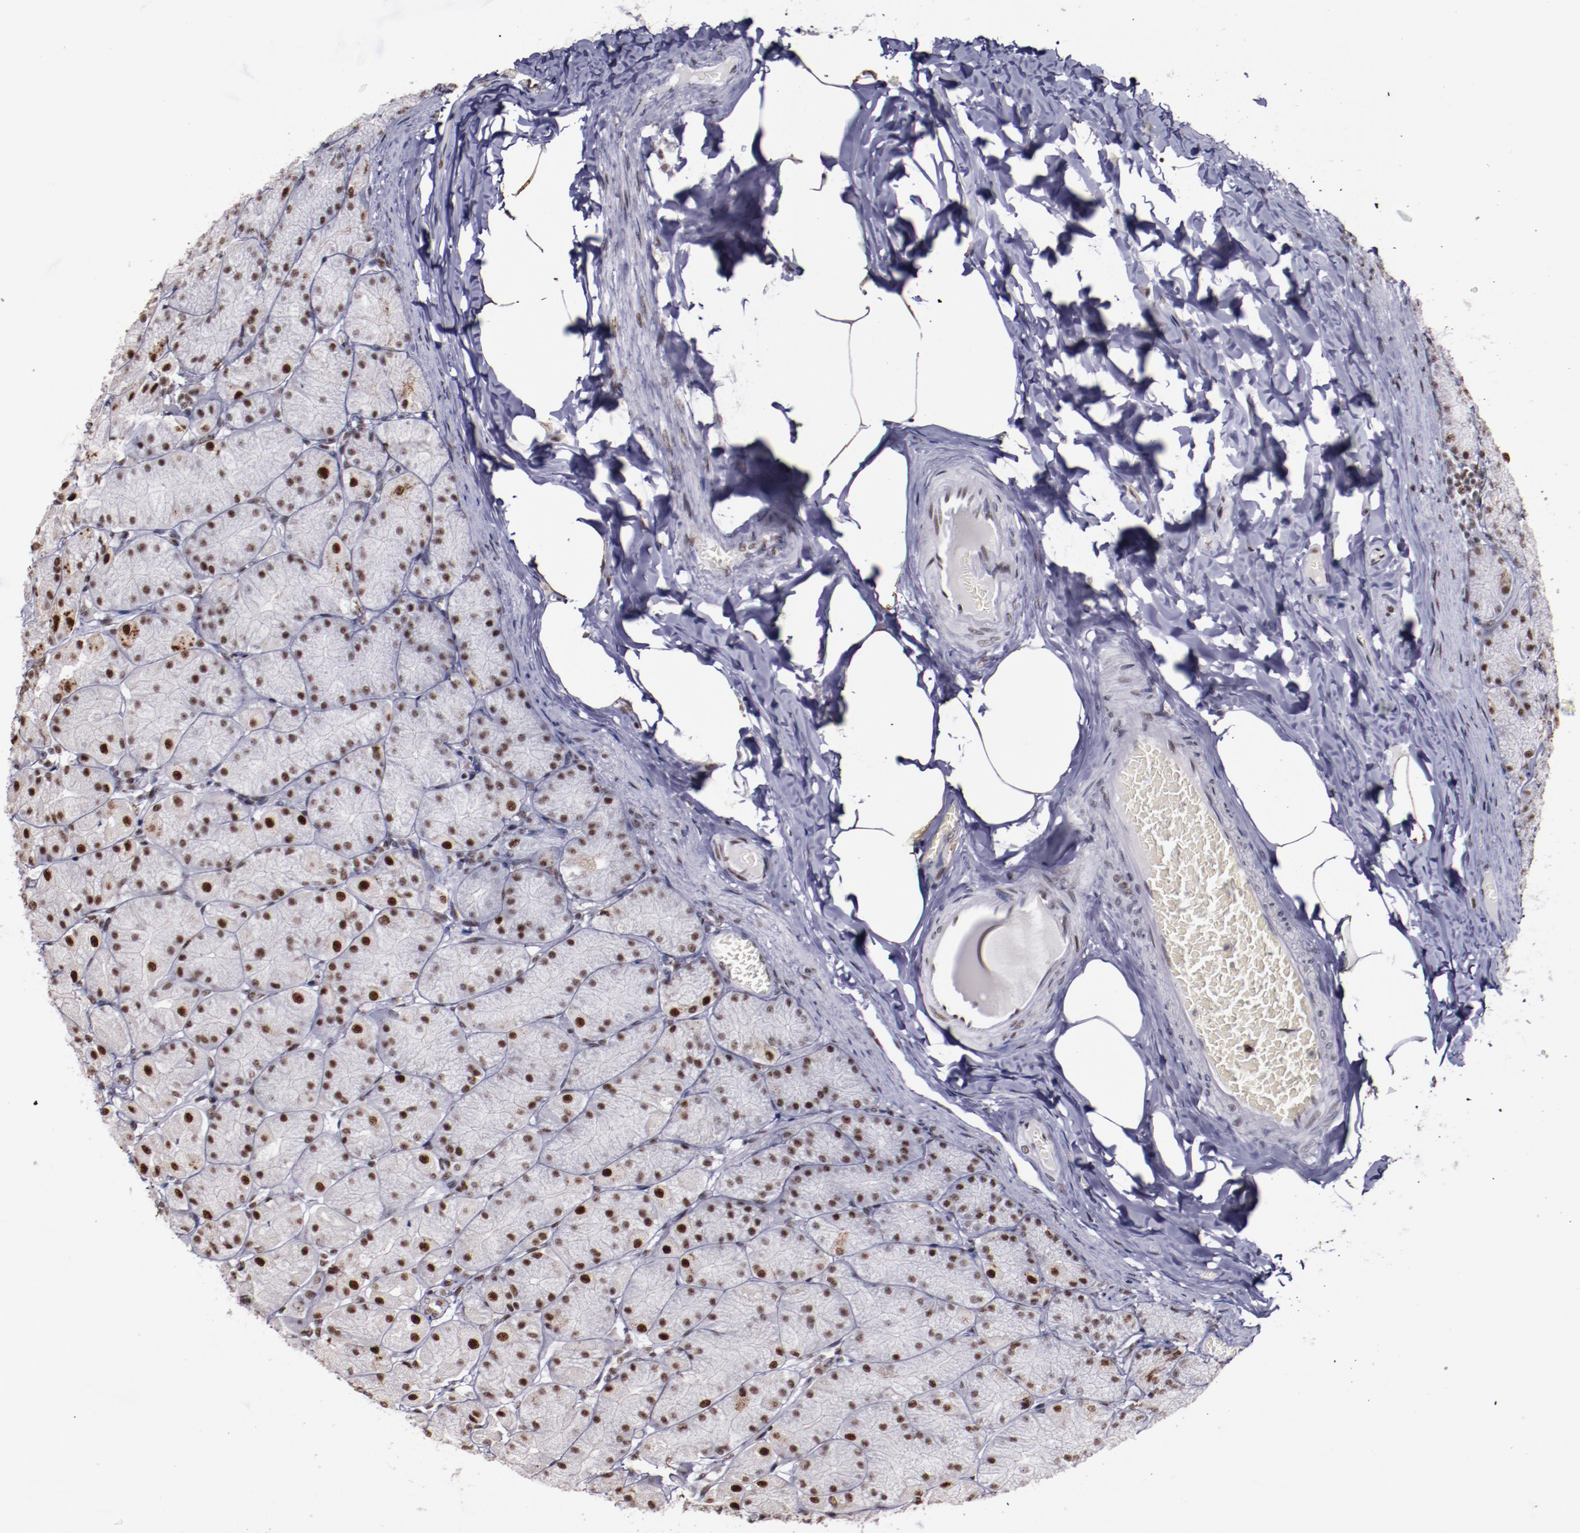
{"staining": {"intensity": "strong", "quantity": ">75%", "location": "nuclear"}, "tissue": "stomach", "cell_type": "Glandular cells", "image_type": "normal", "snomed": [{"axis": "morphology", "description": "Normal tissue, NOS"}, {"axis": "topography", "description": "Stomach, upper"}], "caption": "A brown stain shows strong nuclear positivity of a protein in glandular cells of benign stomach.", "gene": "PPP4R3A", "patient": {"sex": "female", "age": 56}}